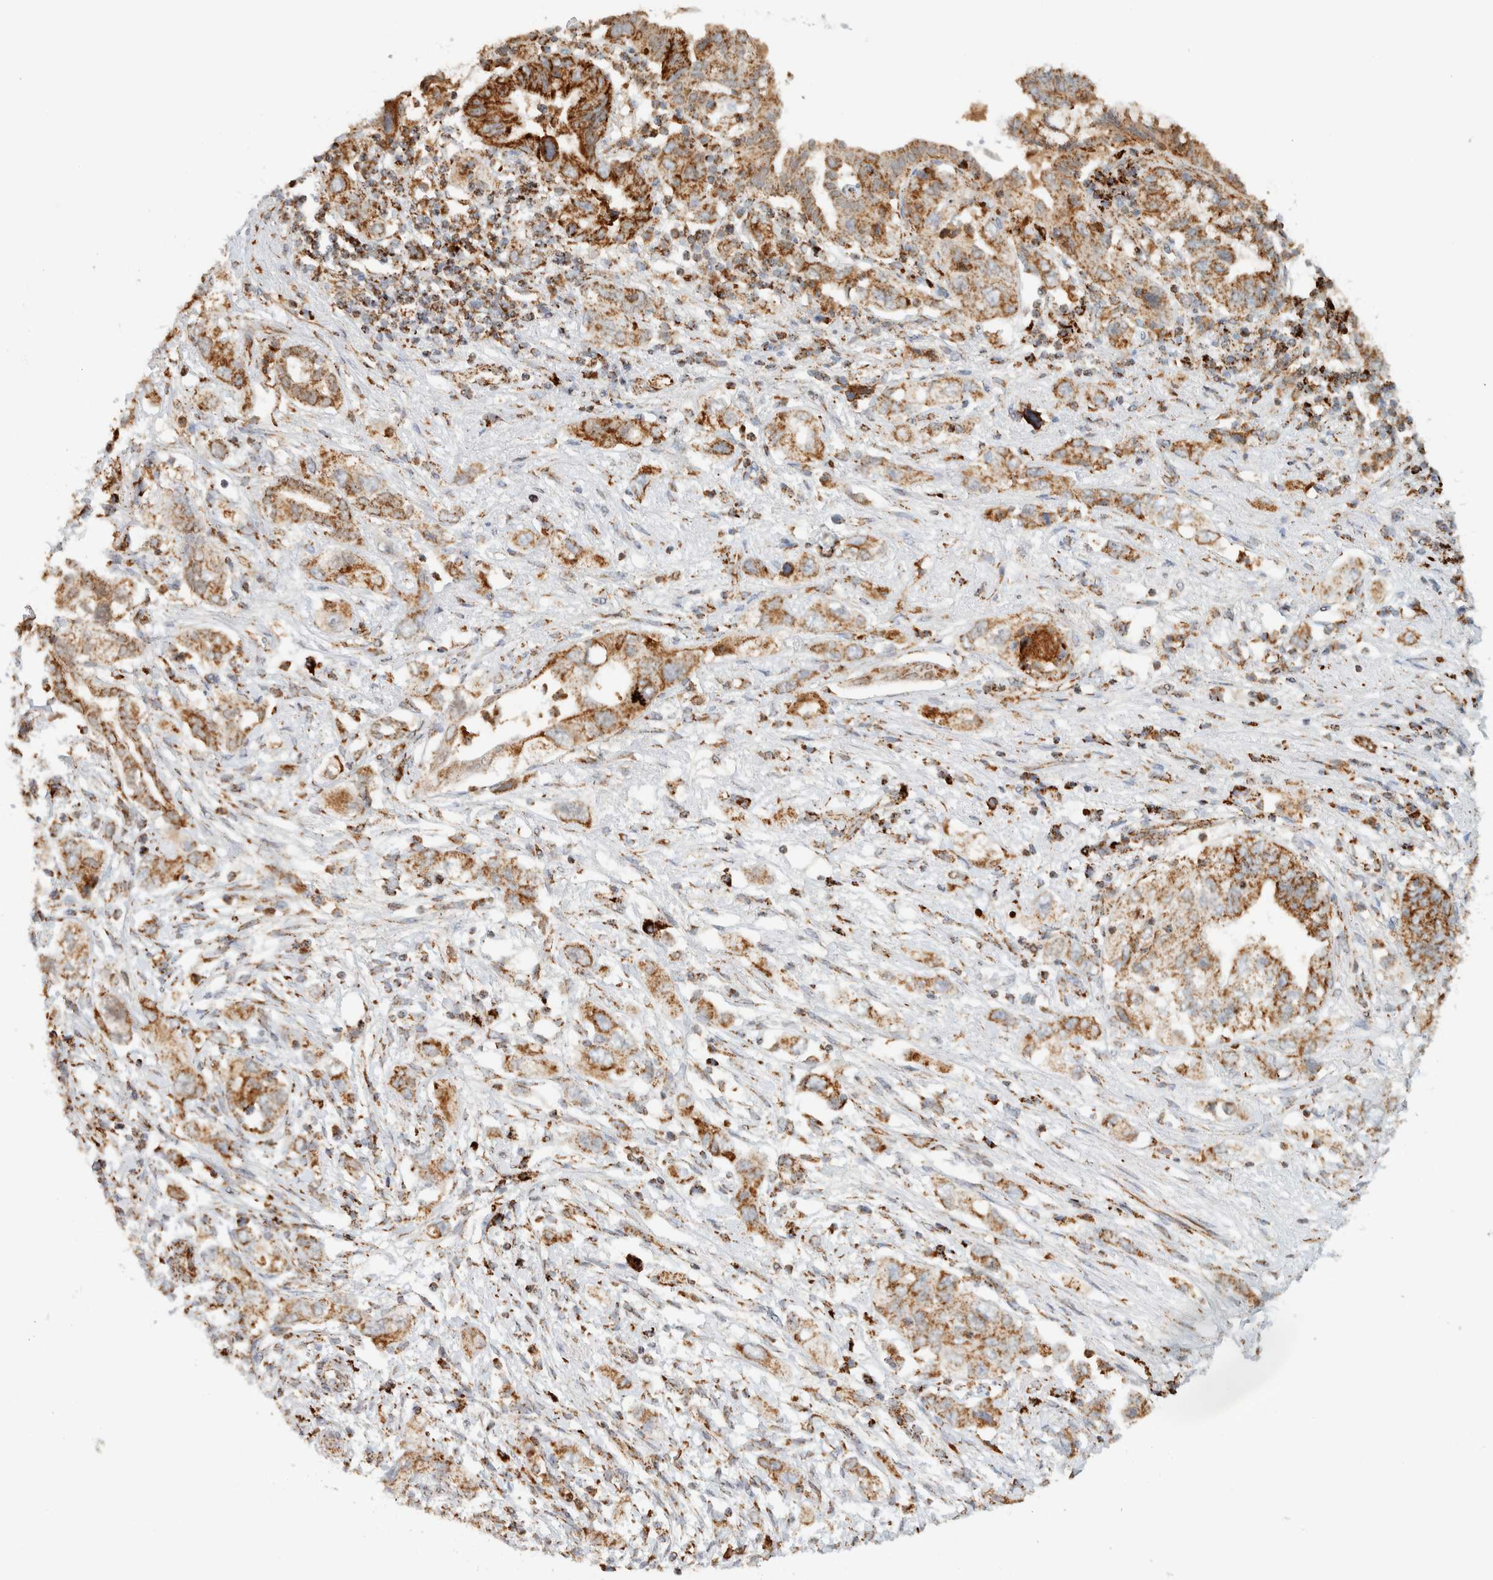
{"staining": {"intensity": "moderate", "quantity": ">75%", "location": "cytoplasmic/membranous"}, "tissue": "pancreatic cancer", "cell_type": "Tumor cells", "image_type": "cancer", "snomed": [{"axis": "morphology", "description": "Adenocarcinoma, NOS"}, {"axis": "topography", "description": "Pancreas"}], "caption": "This image displays pancreatic adenocarcinoma stained with immunohistochemistry (IHC) to label a protein in brown. The cytoplasmic/membranous of tumor cells show moderate positivity for the protein. Nuclei are counter-stained blue.", "gene": "KIFAP3", "patient": {"sex": "female", "age": 73}}